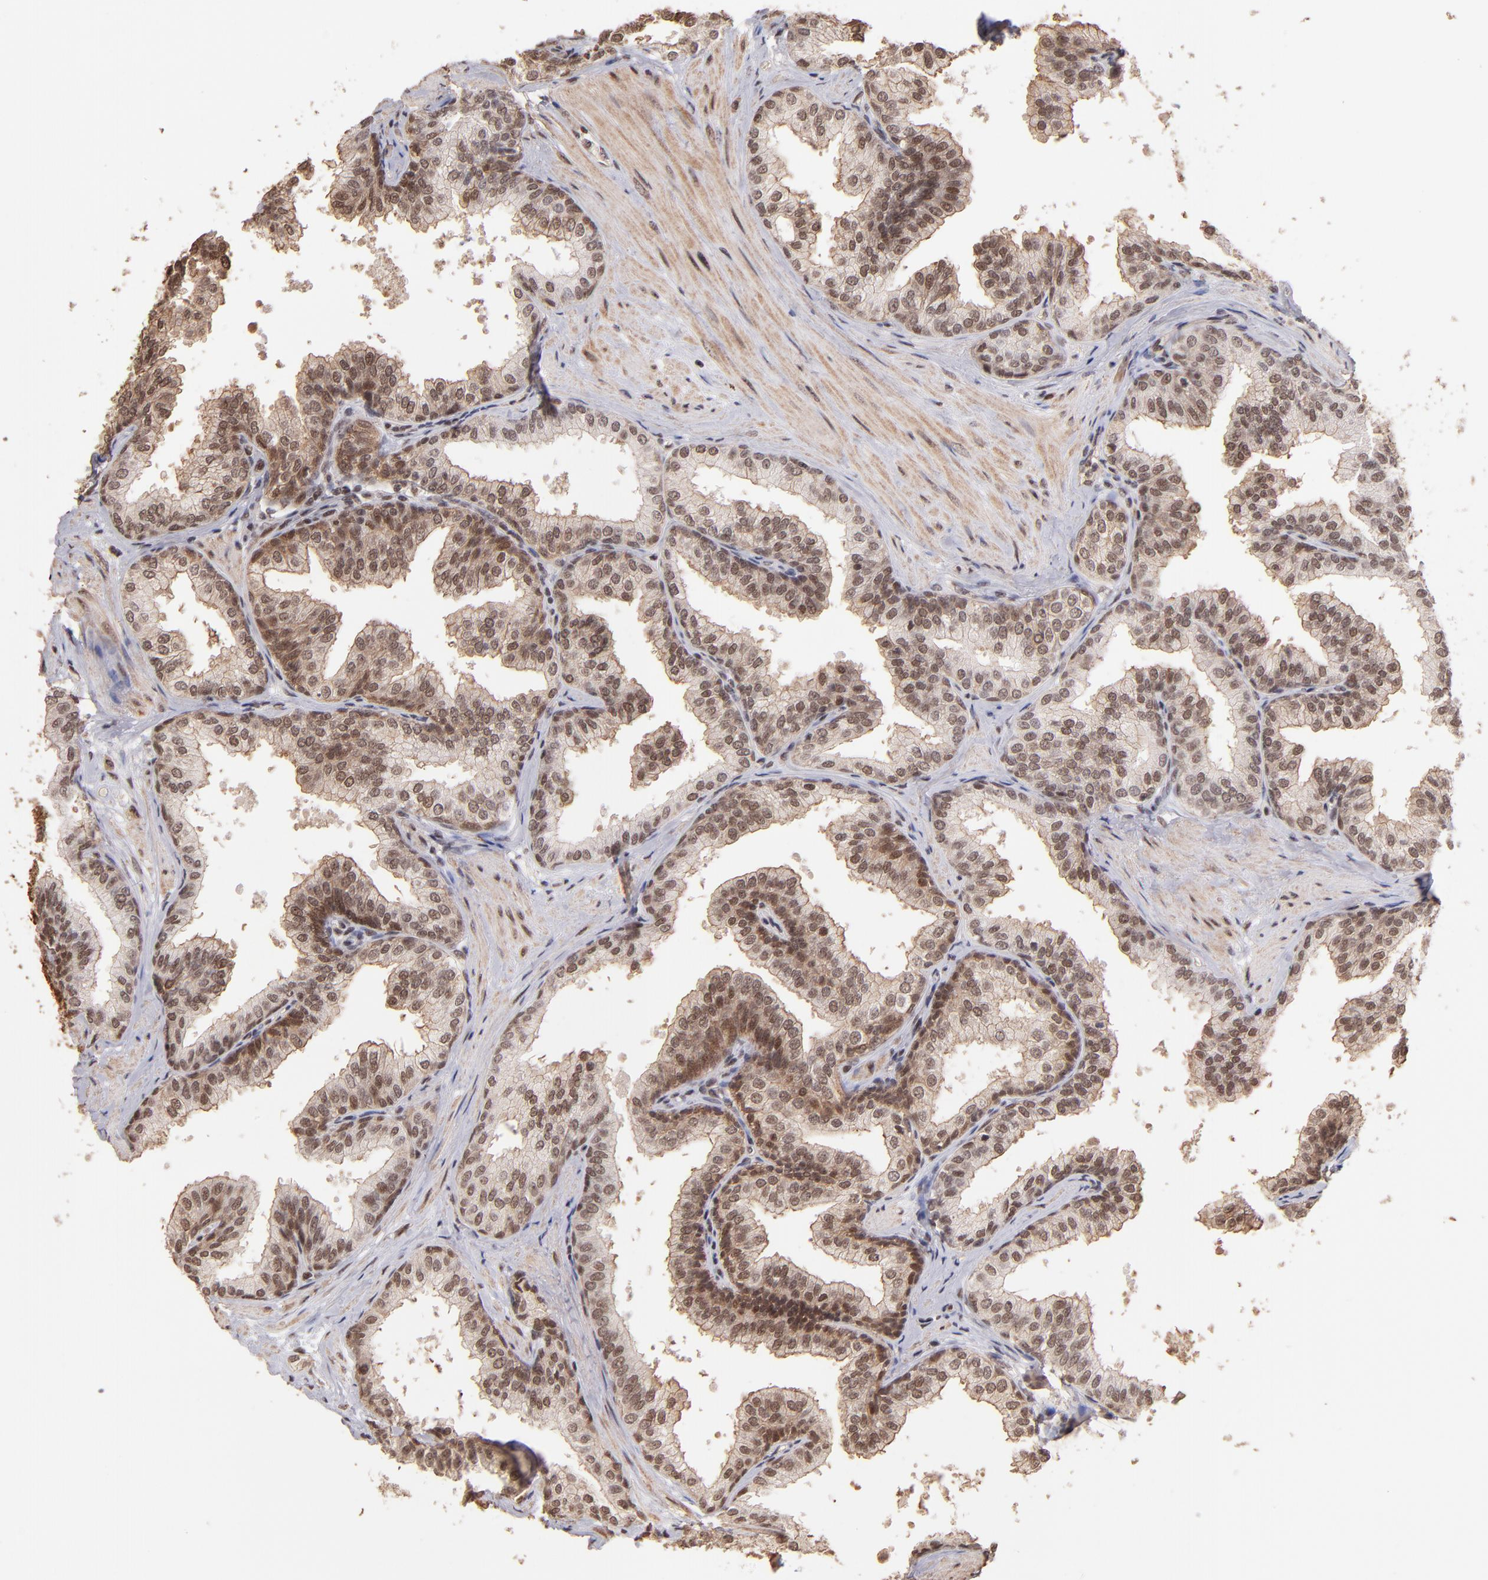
{"staining": {"intensity": "moderate", "quantity": ">75%", "location": "nuclear"}, "tissue": "prostate", "cell_type": "Glandular cells", "image_type": "normal", "snomed": [{"axis": "morphology", "description": "Normal tissue, NOS"}, {"axis": "topography", "description": "Prostate"}], "caption": "Approximately >75% of glandular cells in normal prostate reveal moderate nuclear protein positivity as visualized by brown immunohistochemical staining.", "gene": "TERF2", "patient": {"sex": "male", "age": 60}}